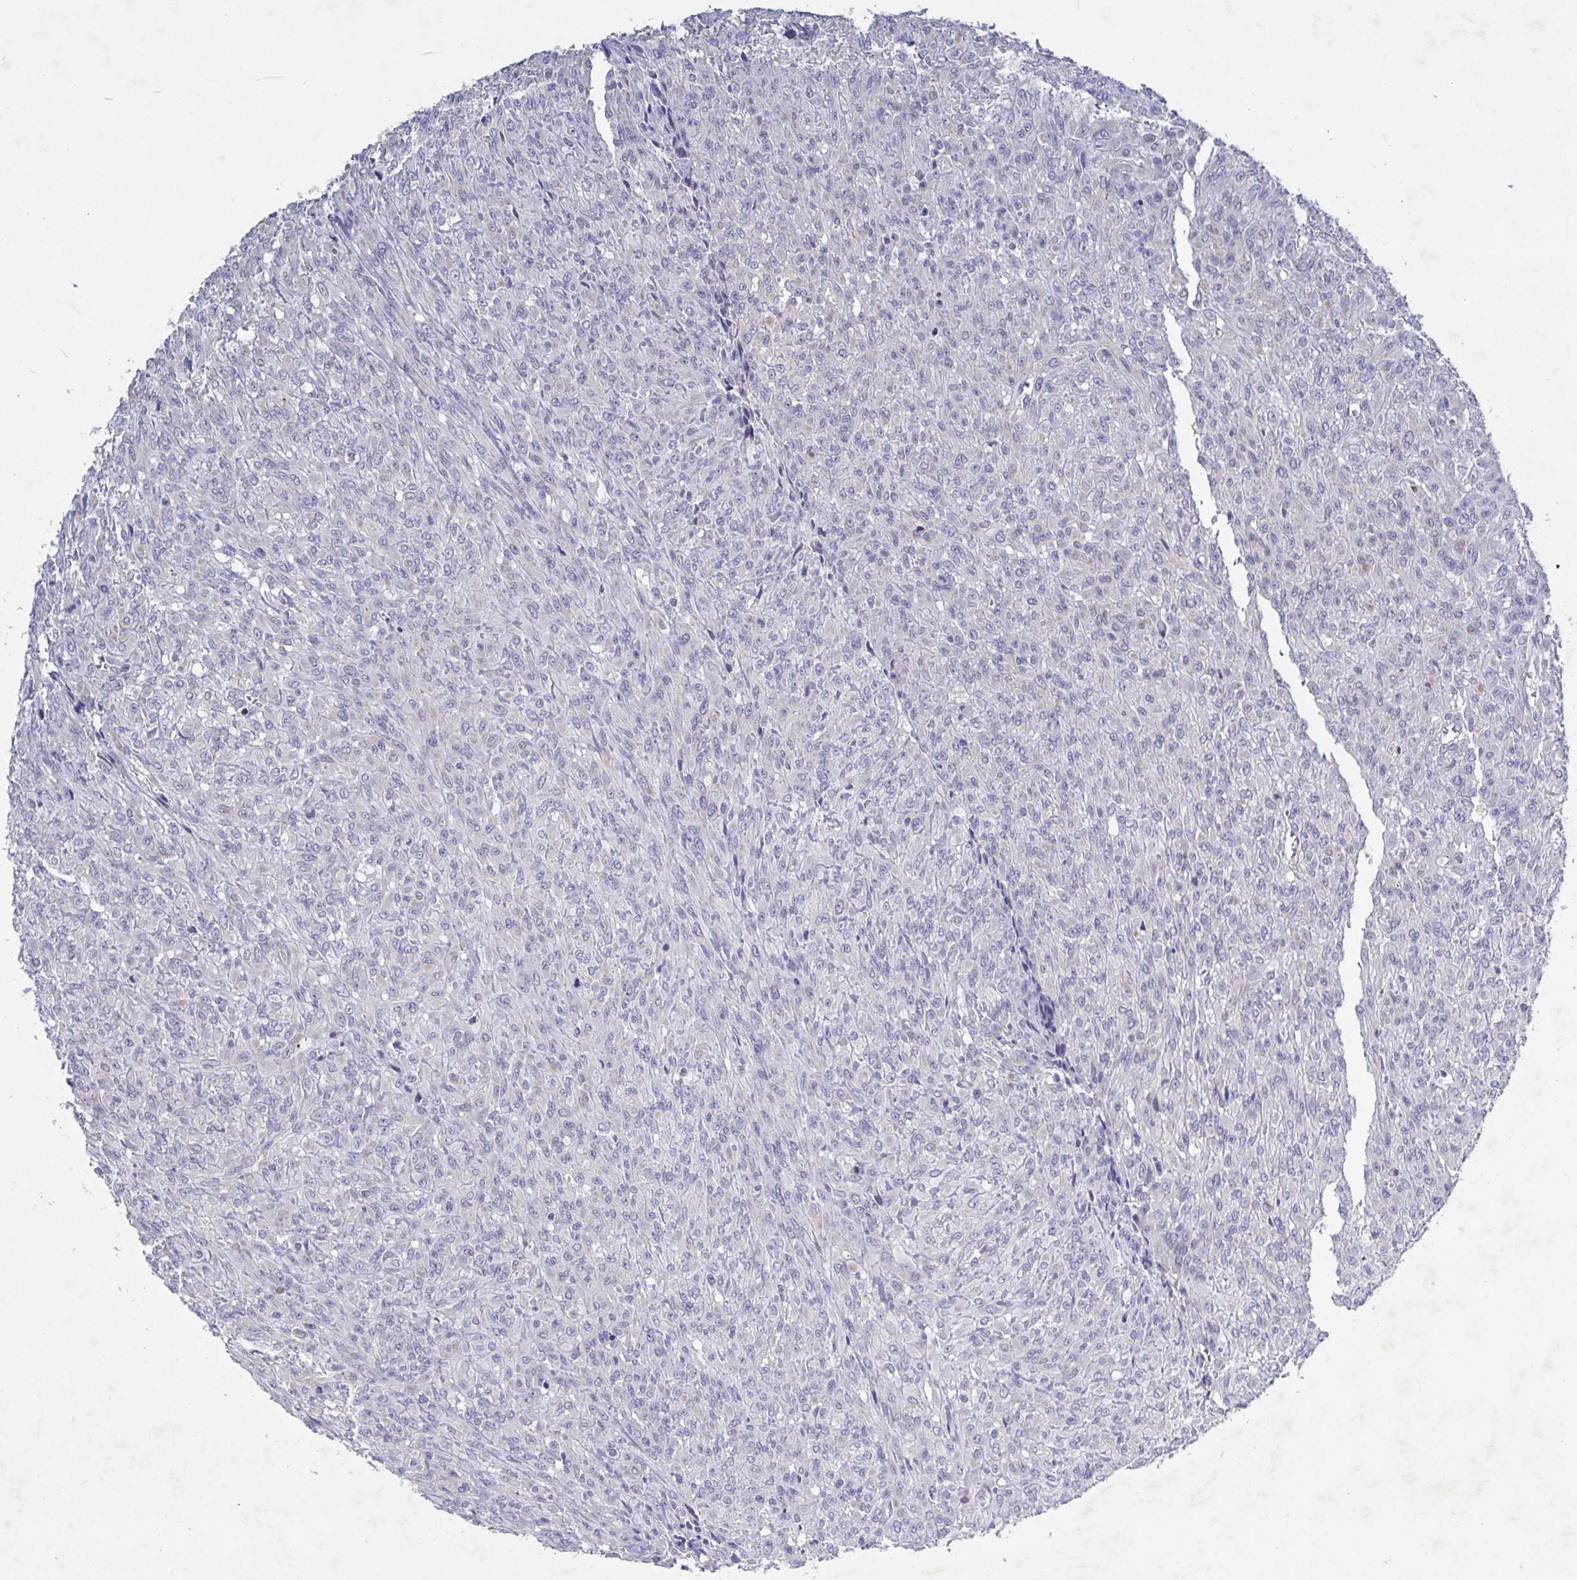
{"staining": {"intensity": "negative", "quantity": "none", "location": "none"}, "tissue": "renal cancer", "cell_type": "Tumor cells", "image_type": "cancer", "snomed": [{"axis": "morphology", "description": "Adenocarcinoma, NOS"}, {"axis": "topography", "description": "Kidney"}], "caption": "Immunohistochemistry (IHC) image of neoplastic tissue: renal cancer stained with DAB demonstrates no significant protein positivity in tumor cells. The staining is performed using DAB (3,3'-diaminobenzidine) brown chromogen with nuclei counter-stained in using hematoxylin.", "gene": "GALNT13", "patient": {"sex": "male", "age": 58}}